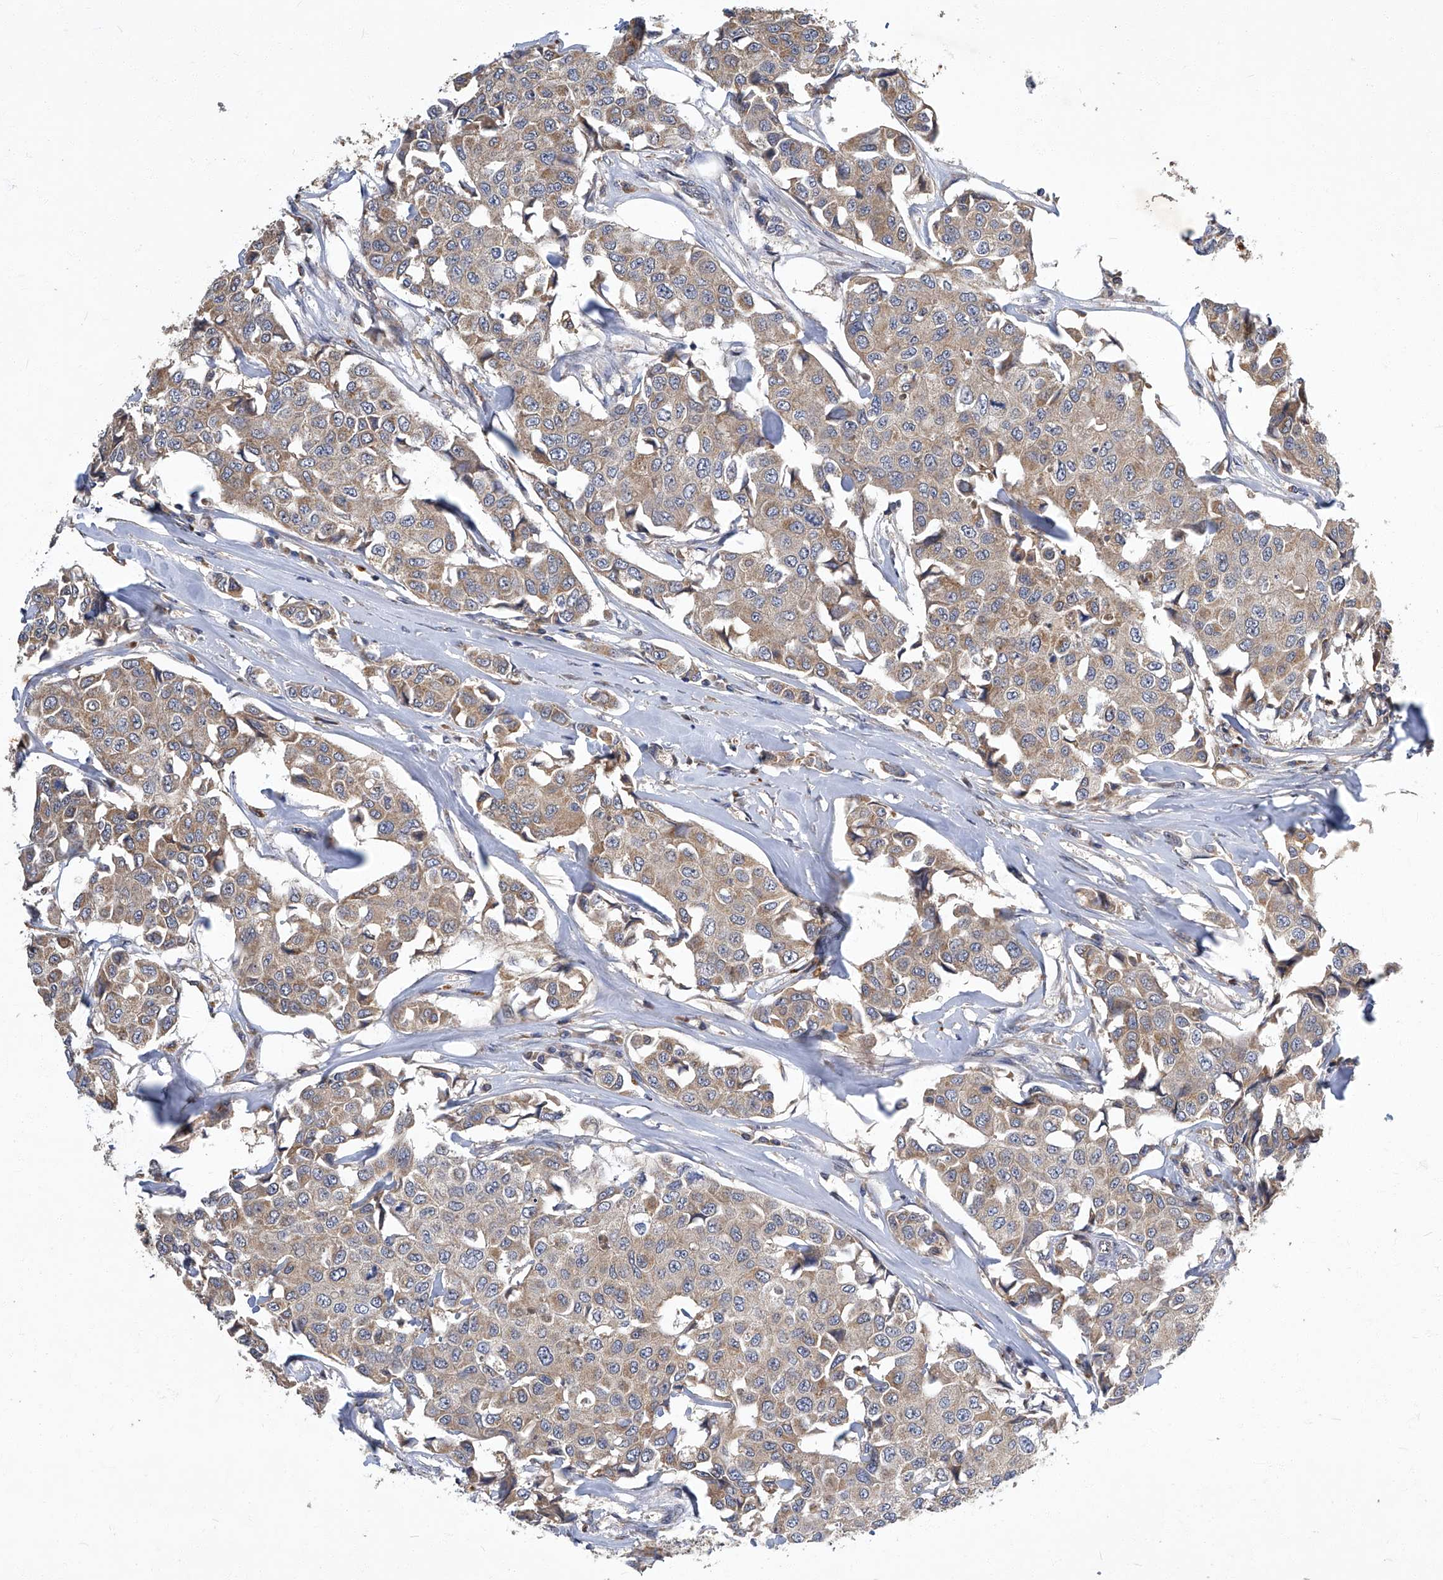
{"staining": {"intensity": "weak", "quantity": ">75%", "location": "cytoplasmic/membranous"}, "tissue": "breast cancer", "cell_type": "Tumor cells", "image_type": "cancer", "snomed": [{"axis": "morphology", "description": "Duct carcinoma"}, {"axis": "topography", "description": "Breast"}], "caption": "Protein staining of breast infiltrating ductal carcinoma tissue demonstrates weak cytoplasmic/membranous positivity in about >75% of tumor cells.", "gene": "TNFRSF13B", "patient": {"sex": "female", "age": 80}}